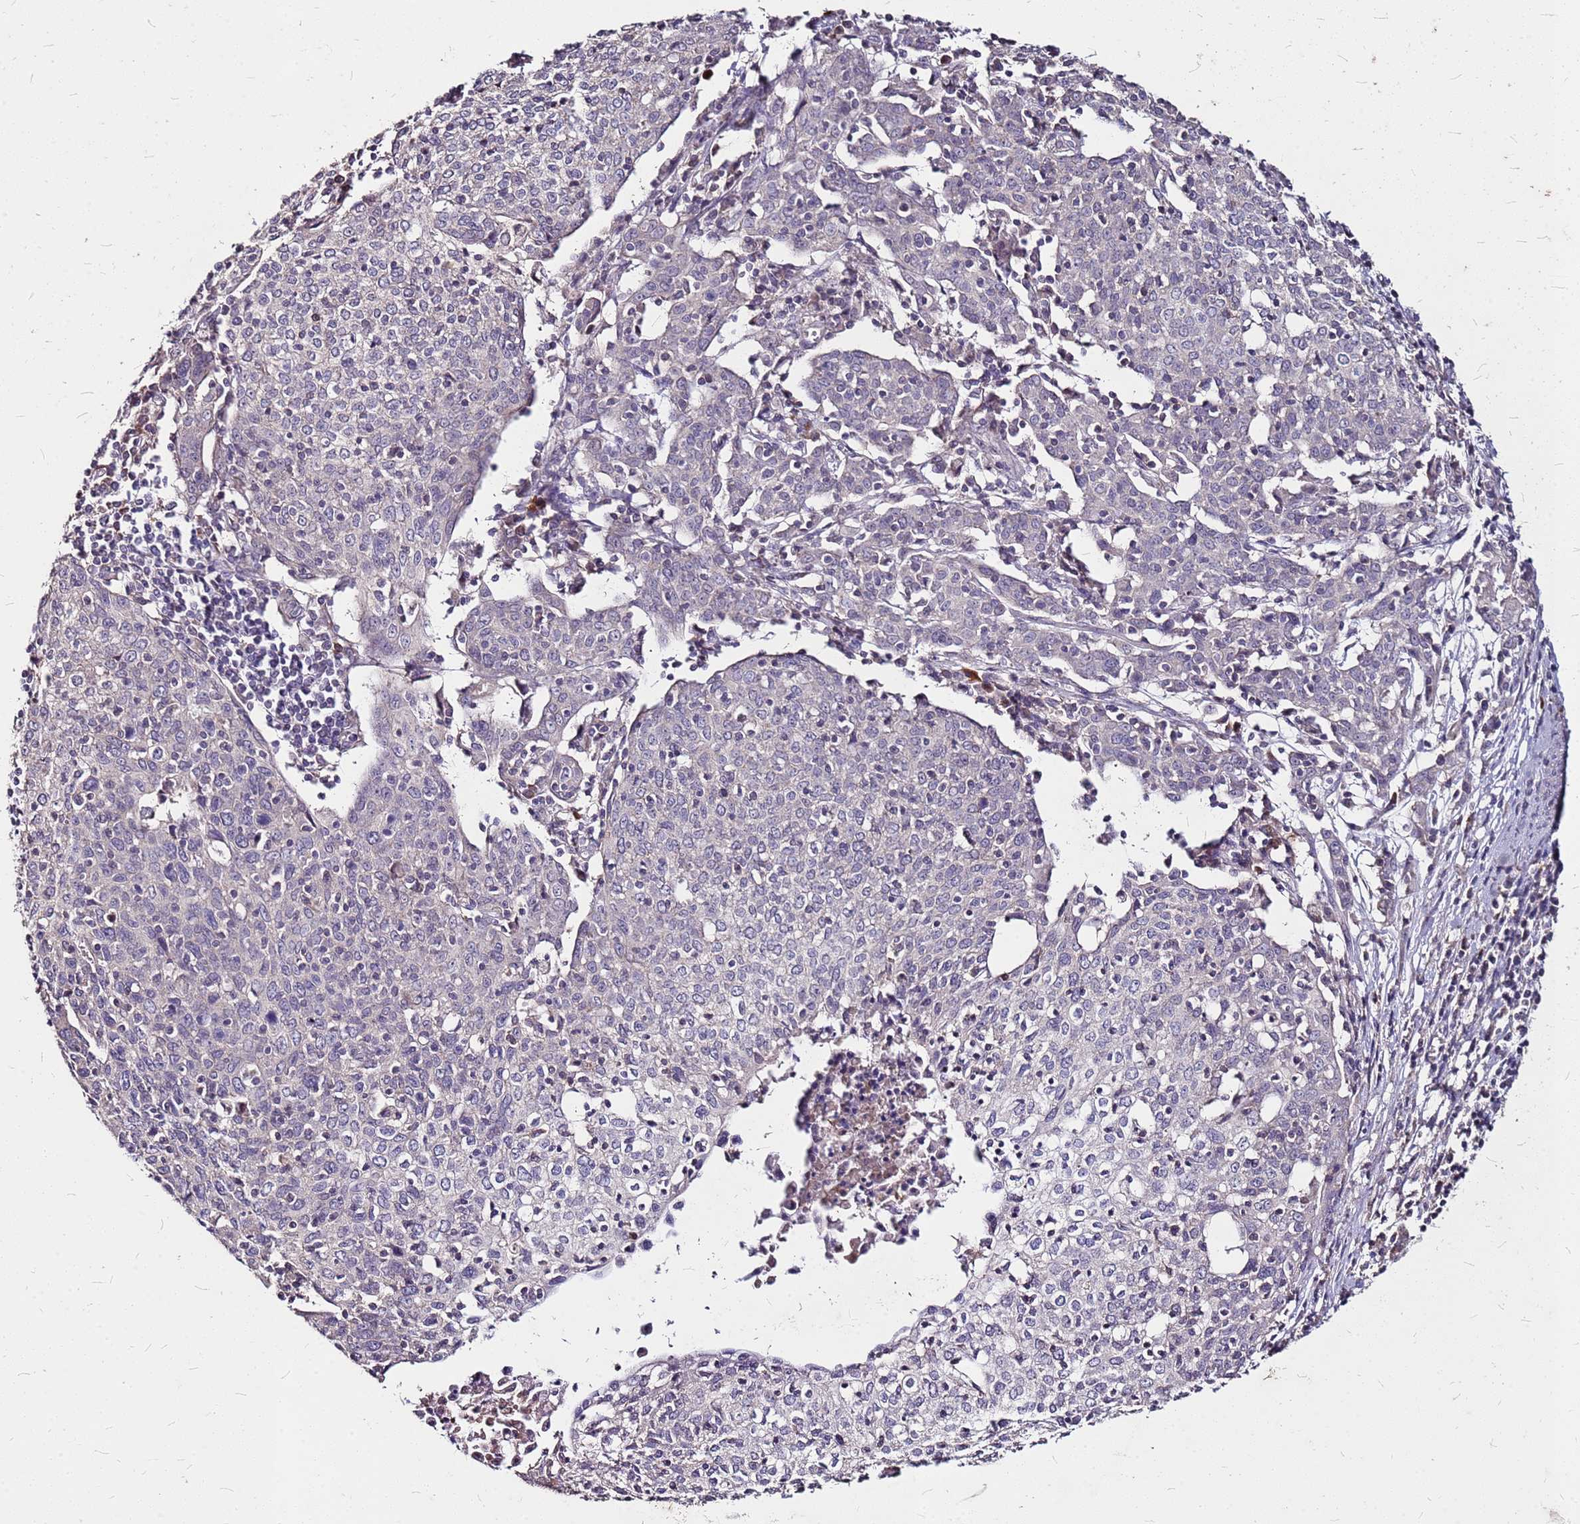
{"staining": {"intensity": "negative", "quantity": "none", "location": "none"}, "tissue": "cervical cancer", "cell_type": "Tumor cells", "image_type": "cancer", "snomed": [{"axis": "morphology", "description": "Squamous cell carcinoma, NOS"}, {"axis": "topography", "description": "Cervix"}], "caption": "Immunohistochemistry histopathology image of neoplastic tissue: cervical cancer stained with DAB (3,3'-diaminobenzidine) reveals no significant protein expression in tumor cells. Nuclei are stained in blue.", "gene": "DCDC2C", "patient": {"sex": "female", "age": 67}}